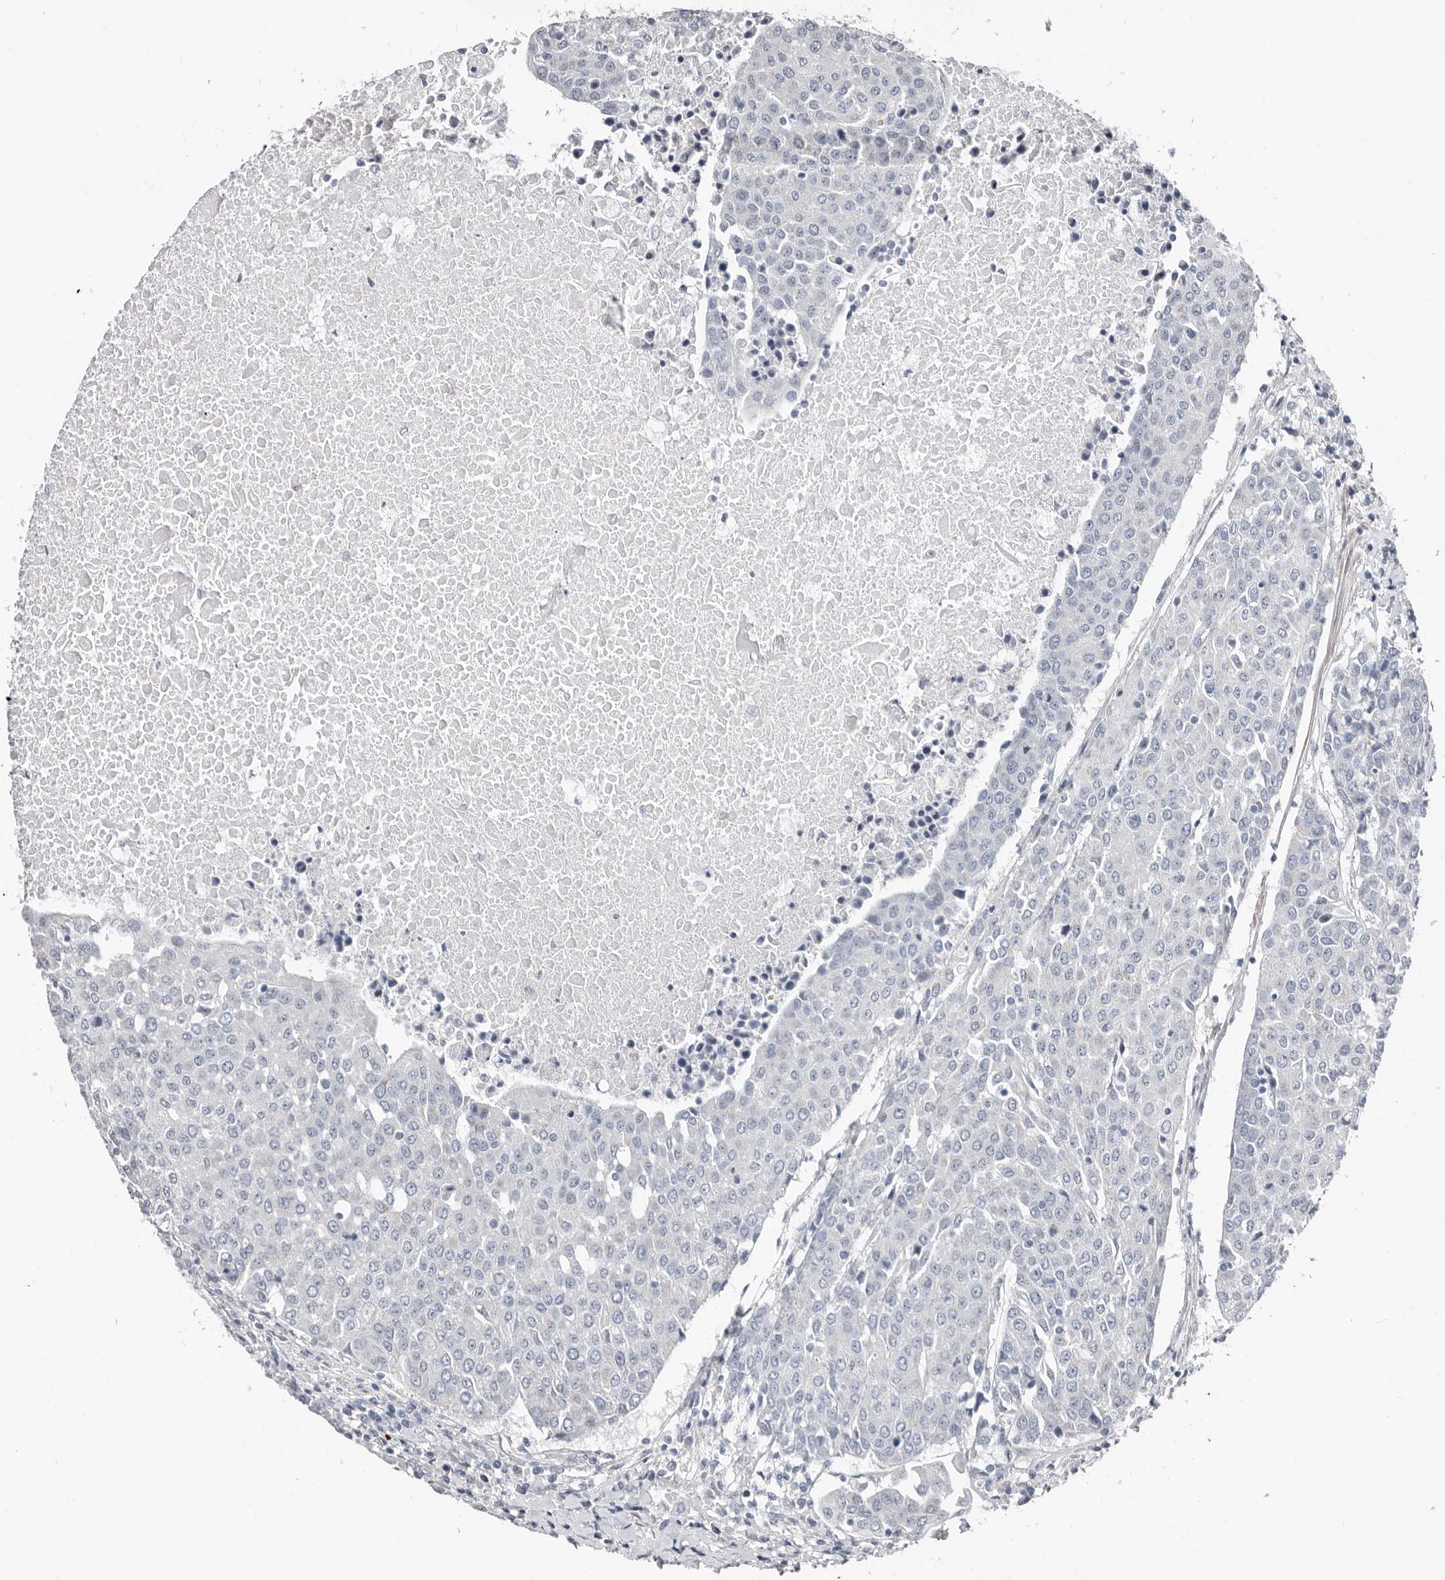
{"staining": {"intensity": "negative", "quantity": "none", "location": "none"}, "tissue": "urothelial cancer", "cell_type": "Tumor cells", "image_type": "cancer", "snomed": [{"axis": "morphology", "description": "Urothelial carcinoma, High grade"}, {"axis": "topography", "description": "Urinary bladder"}], "caption": "High magnification brightfield microscopy of urothelial cancer stained with DAB (3,3'-diaminobenzidine) (brown) and counterstained with hematoxylin (blue): tumor cells show no significant expression.", "gene": "ASRGL1", "patient": {"sex": "female", "age": 85}}